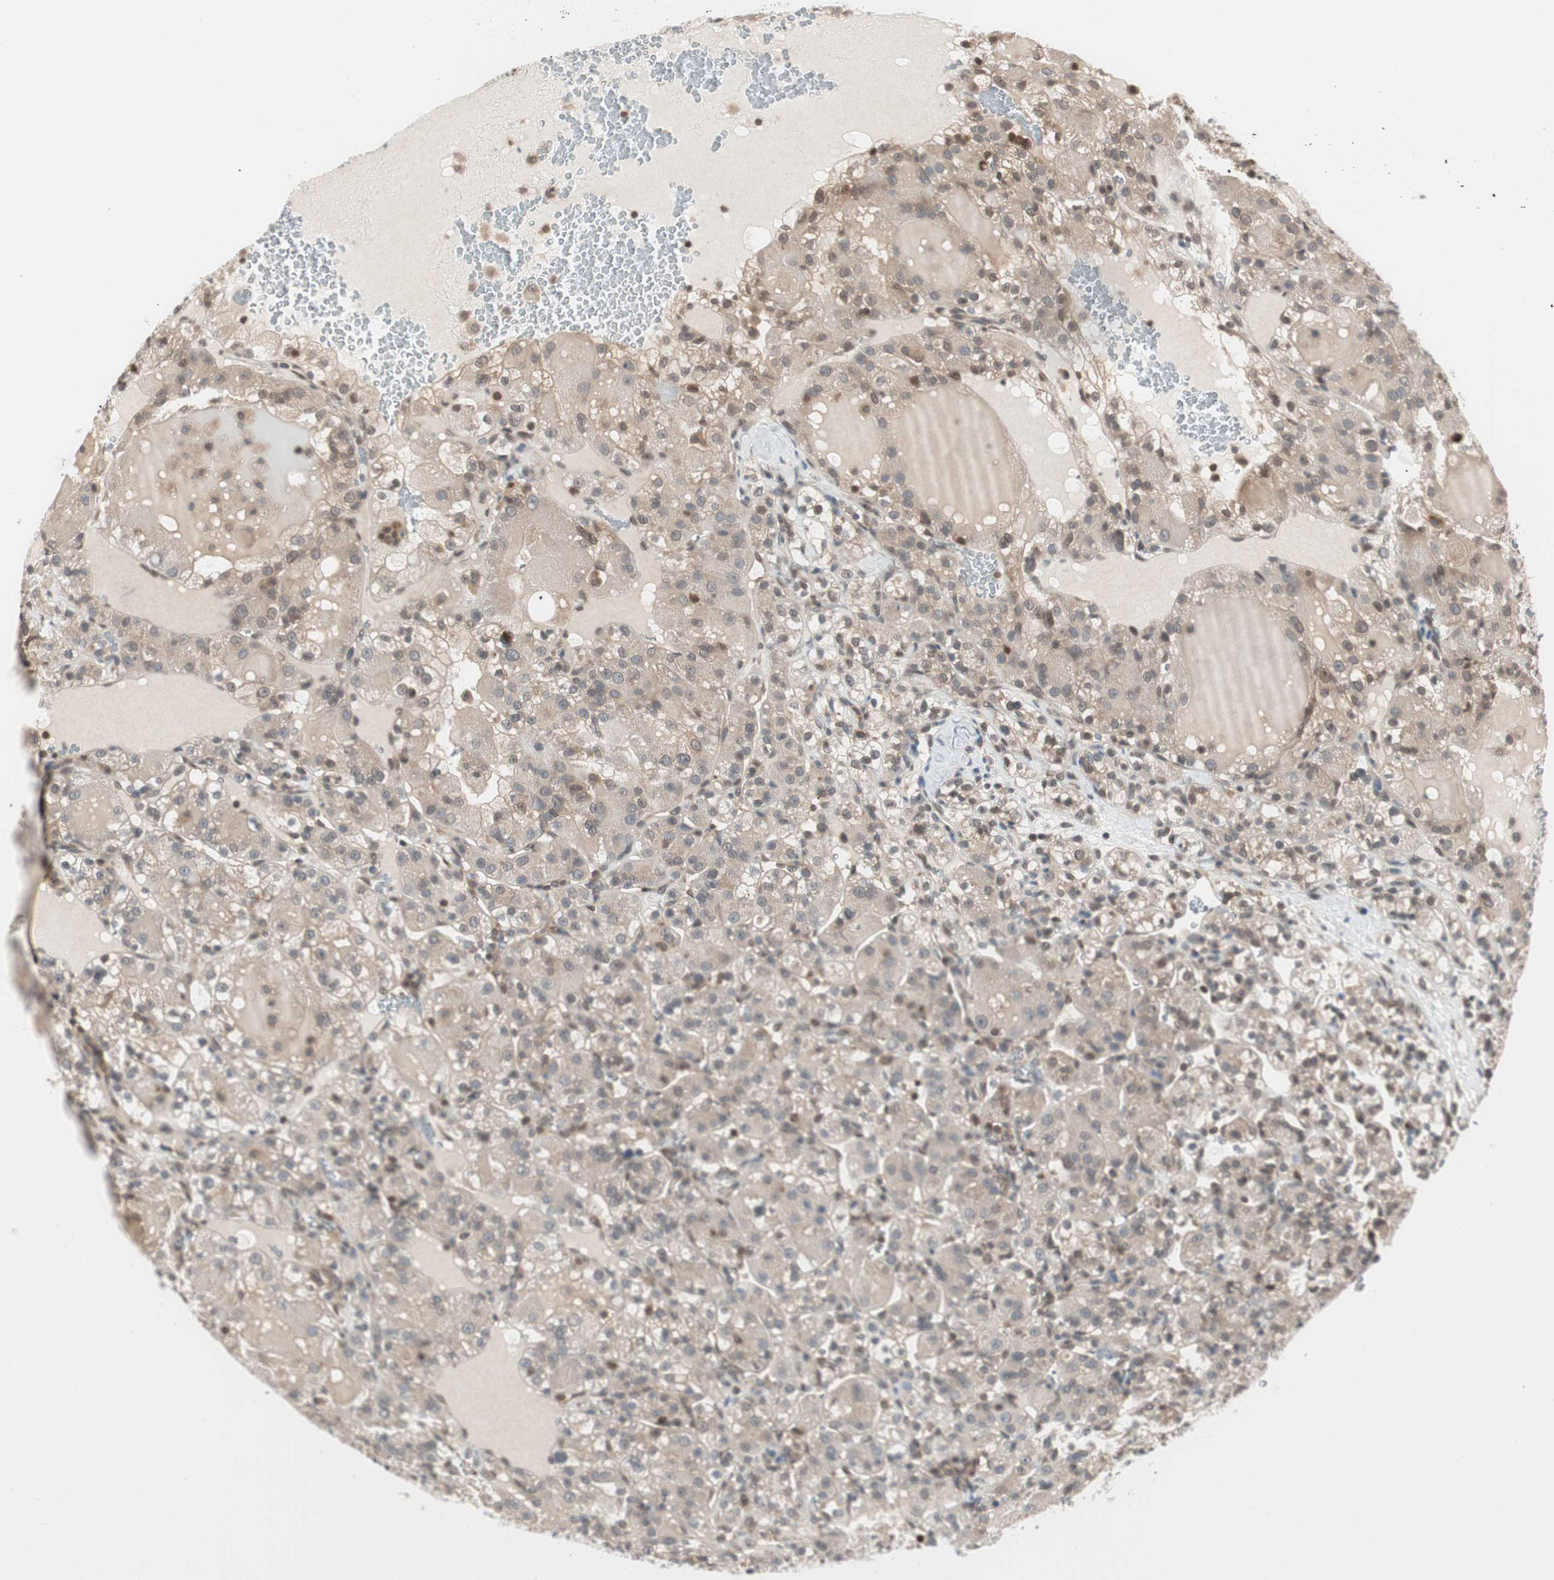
{"staining": {"intensity": "weak", "quantity": "<25%", "location": "cytoplasmic/membranous"}, "tissue": "renal cancer", "cell_type": "Tumor cells", "image_type": "cancer", "snomed": [{"axis": "morphology", "description": "Normal tissue, NOS"}, {"axis": "morphology", "description": "Adenocarcinoma, NOS"}, {"axis": "topography", "description": "Kidney"}], "caption": "Renal cancer (adenocarcinoma) stained for a protein using IHC exhibits no expression tumor cells.", "gene": "UBE2I", "patient": {"sex": "male", "age": 61}}